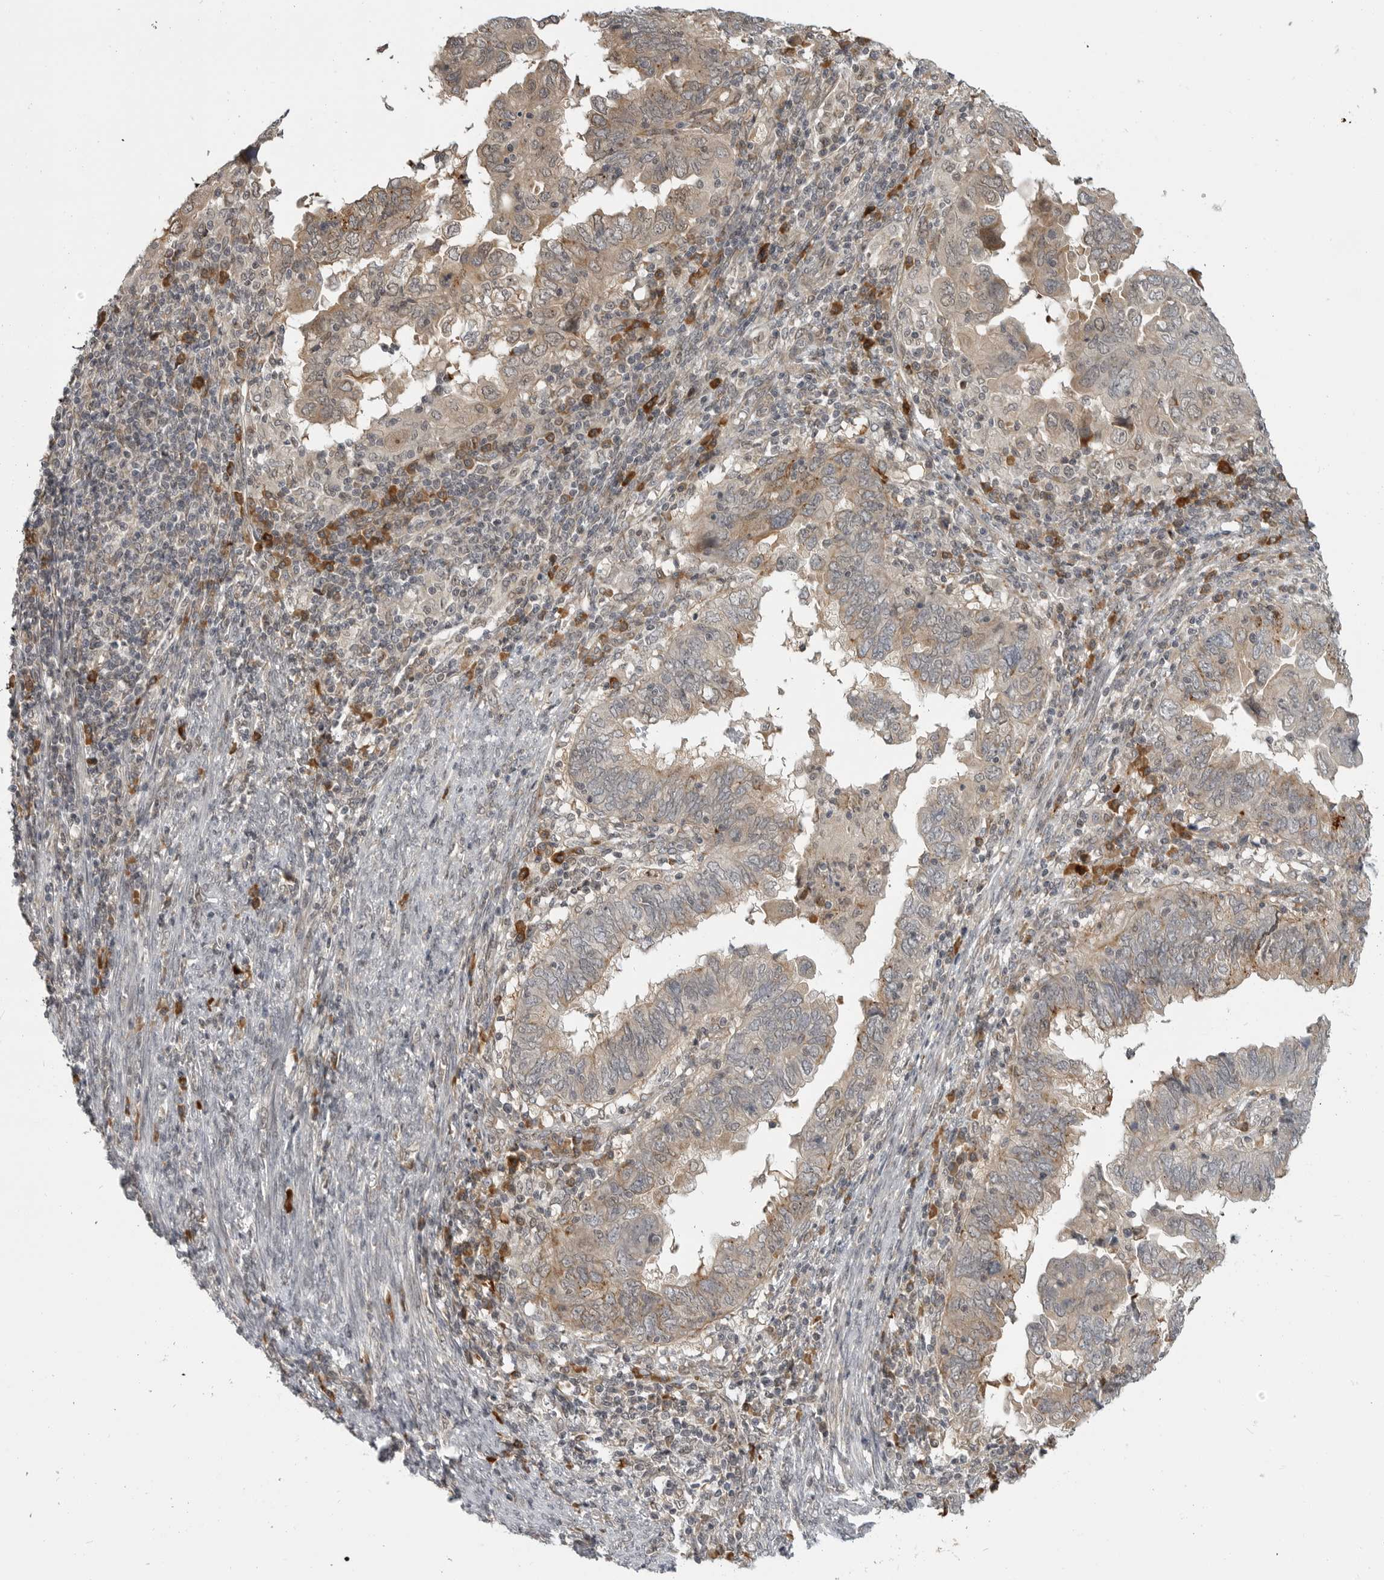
{"staining": {"intensity": "weak", "quantity": ">75%", "location": "cytoplasmic/membranous"}, "tissue": "endometrial cancer", "cell_type": "Tumor cells", "image_type": "cancer", "snomed": [{"axis": "morphology", "description": "Adenocarcinoma, NOS"}, {"axis": "topography", "description": "Uterus"}], "caption": "Endometrial cancer (adenocarcinoma) tissue displays weak cytoplasmic/membranous staining in approximately >75% of tumor cells, visualized by immunohistochemistry.", "gene": "CEP295NL", "patient": {"sex": "female", "age": 77}}